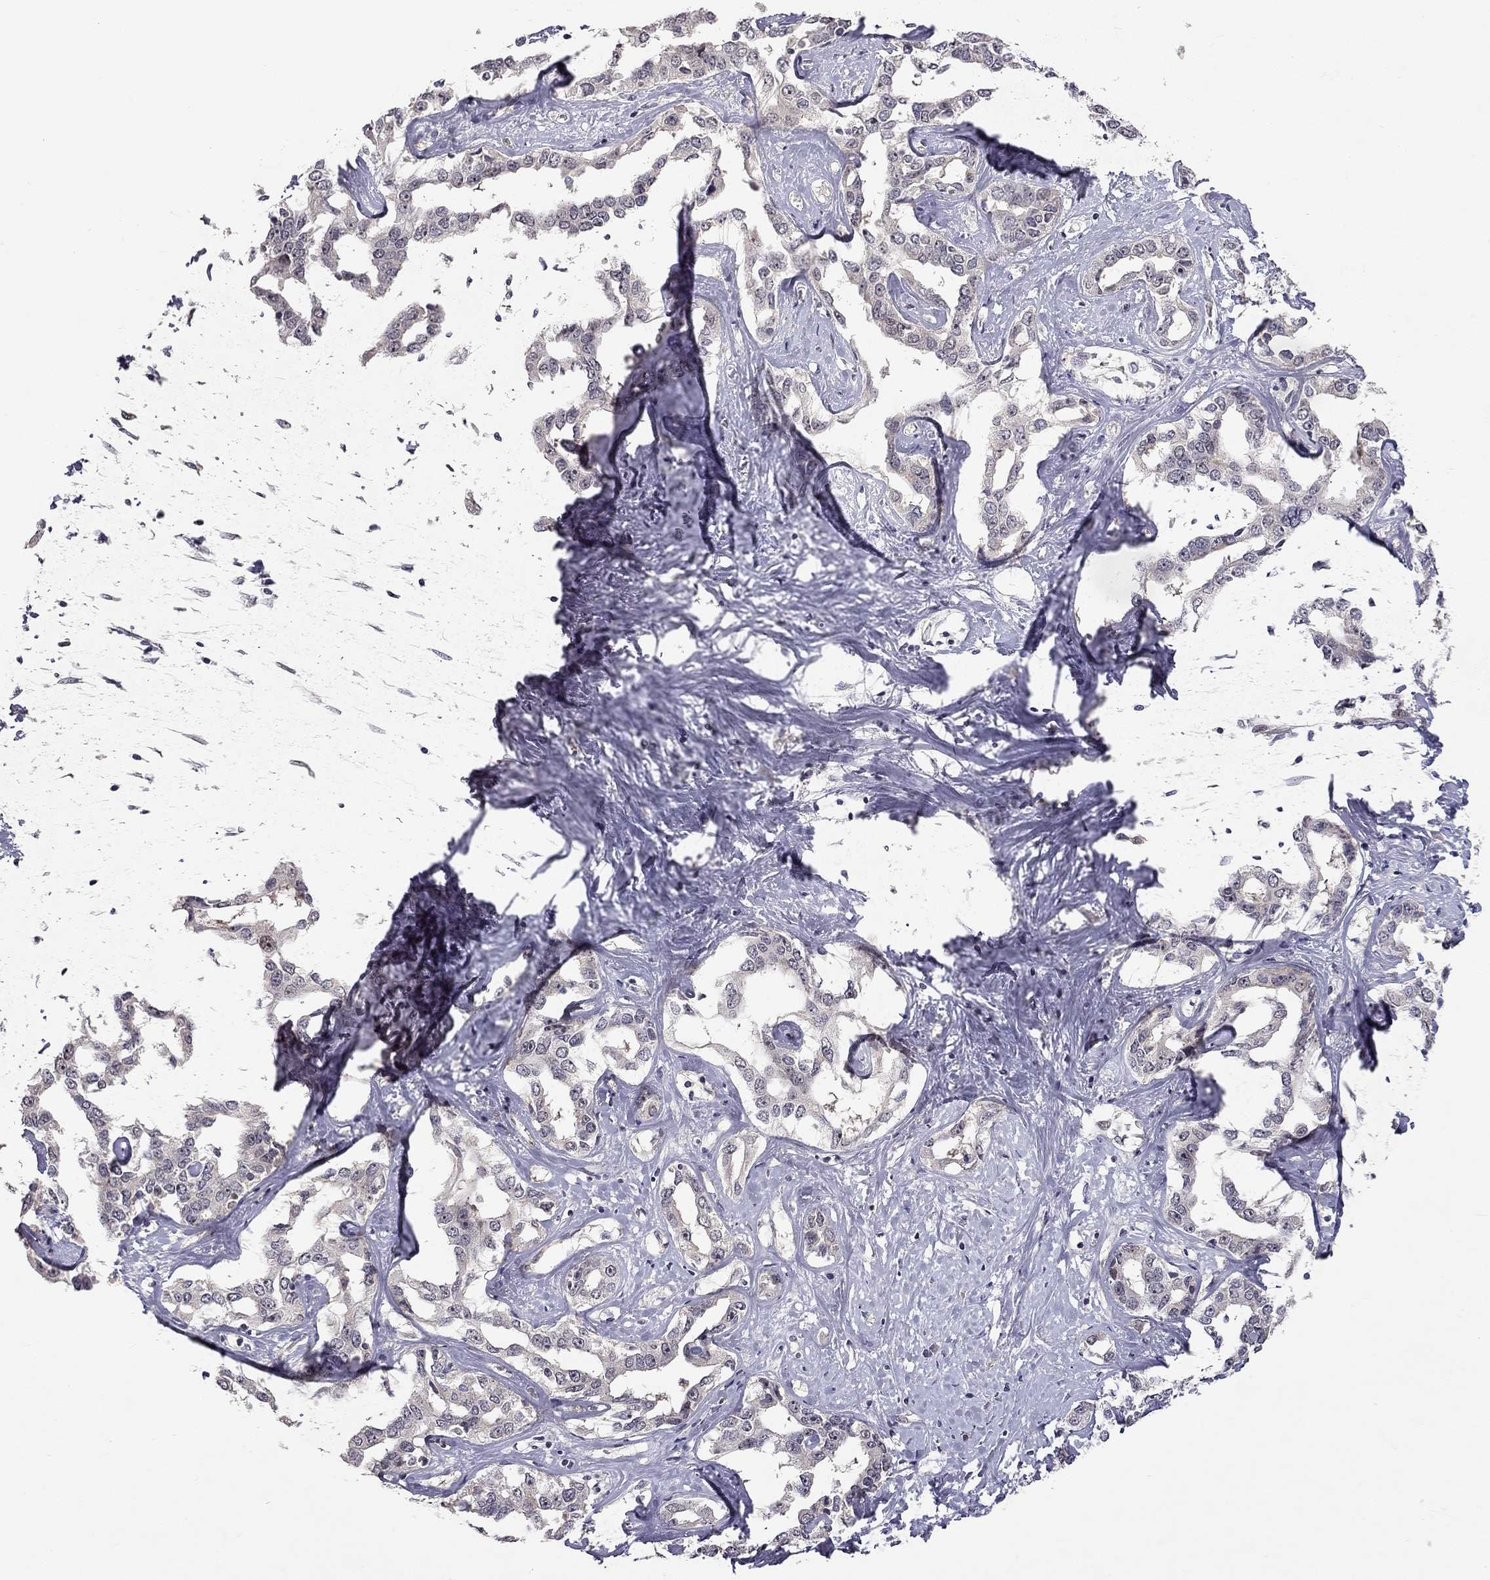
{"staining": {"intensity": "negative", "quantity": "none", "location": "none"}, "tissue": "liver cancer", "cell_type": "Tumor cells", "image_type": "cancer", "snomed": [{"axis": "morphology", "description": "Cholangiocarcinoma"}, {"axis": "topography", "description": "Liver"}], "caption": "A high-resolution micrograph shows IHC staining of liver cancer, which demonstrates no significant staining in tumor cells. The staining was performed using DAB to visualize the protein expression in brown, while the nuclei were stained in blue with hematoxylin (Magnification: 20x).", "gene": "STXBP6", "patient": {"sex": "male", "age": 59}}